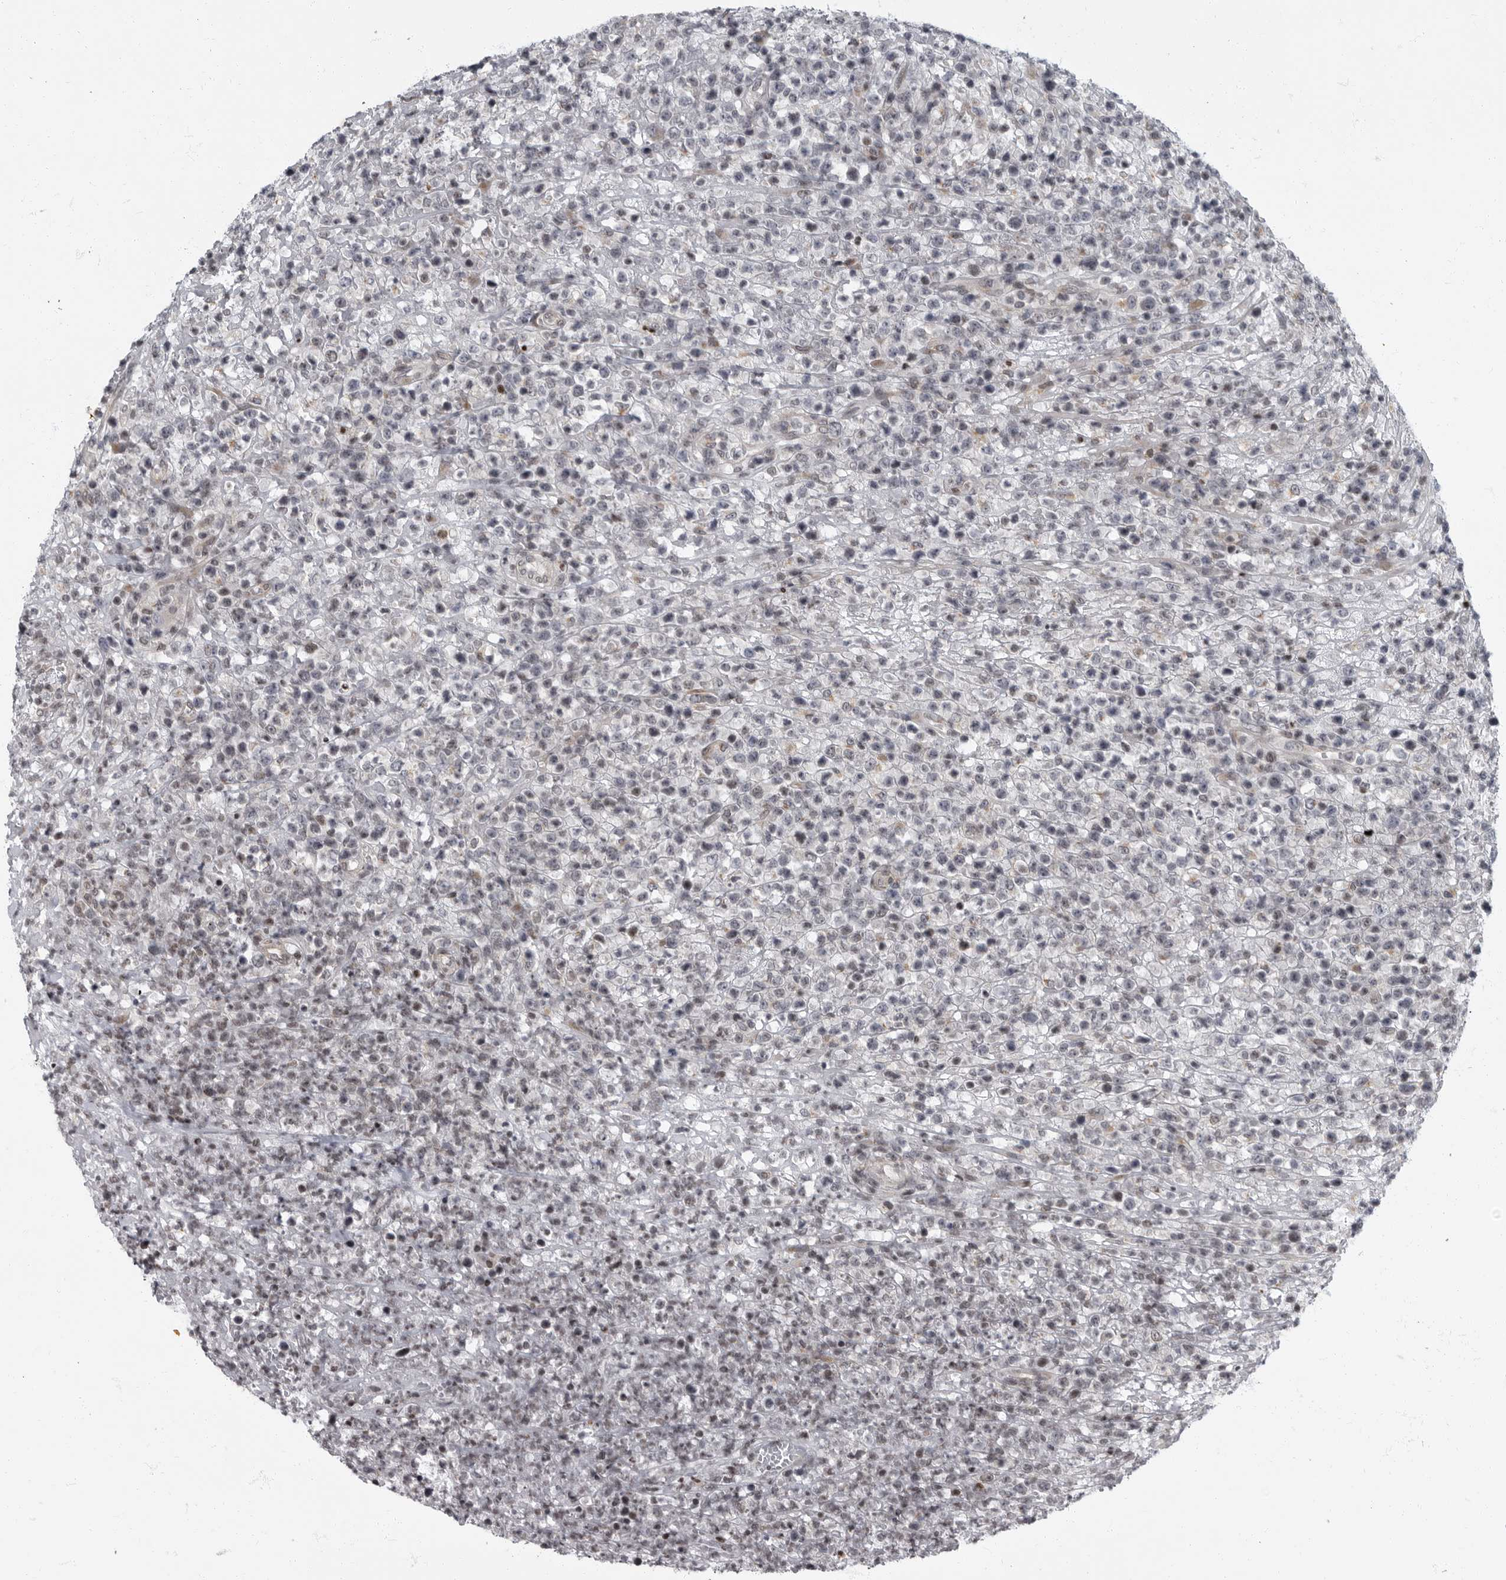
{"staining": {"intensity": "negative", "quantity": "none", "location": "none"}, "tissue": "lymphoma", "cell_type": "Tumor cells", "image_type": "cancer", "snomed": [{"axis": "morphology", "description": "Malignant lymphoma, non-Hodgkin's type, High grade"}, {"axis": "topography", "description": "Colon"}], "caption": "High power microscopy image of an immunohistochemistry micrograph of high-grade malignant lymphoma, non-Hodgkin's type, revealing no significant expression in tumor cells.", "gene": "EVI5", "patient": {"sex": "female", "age": 53}}